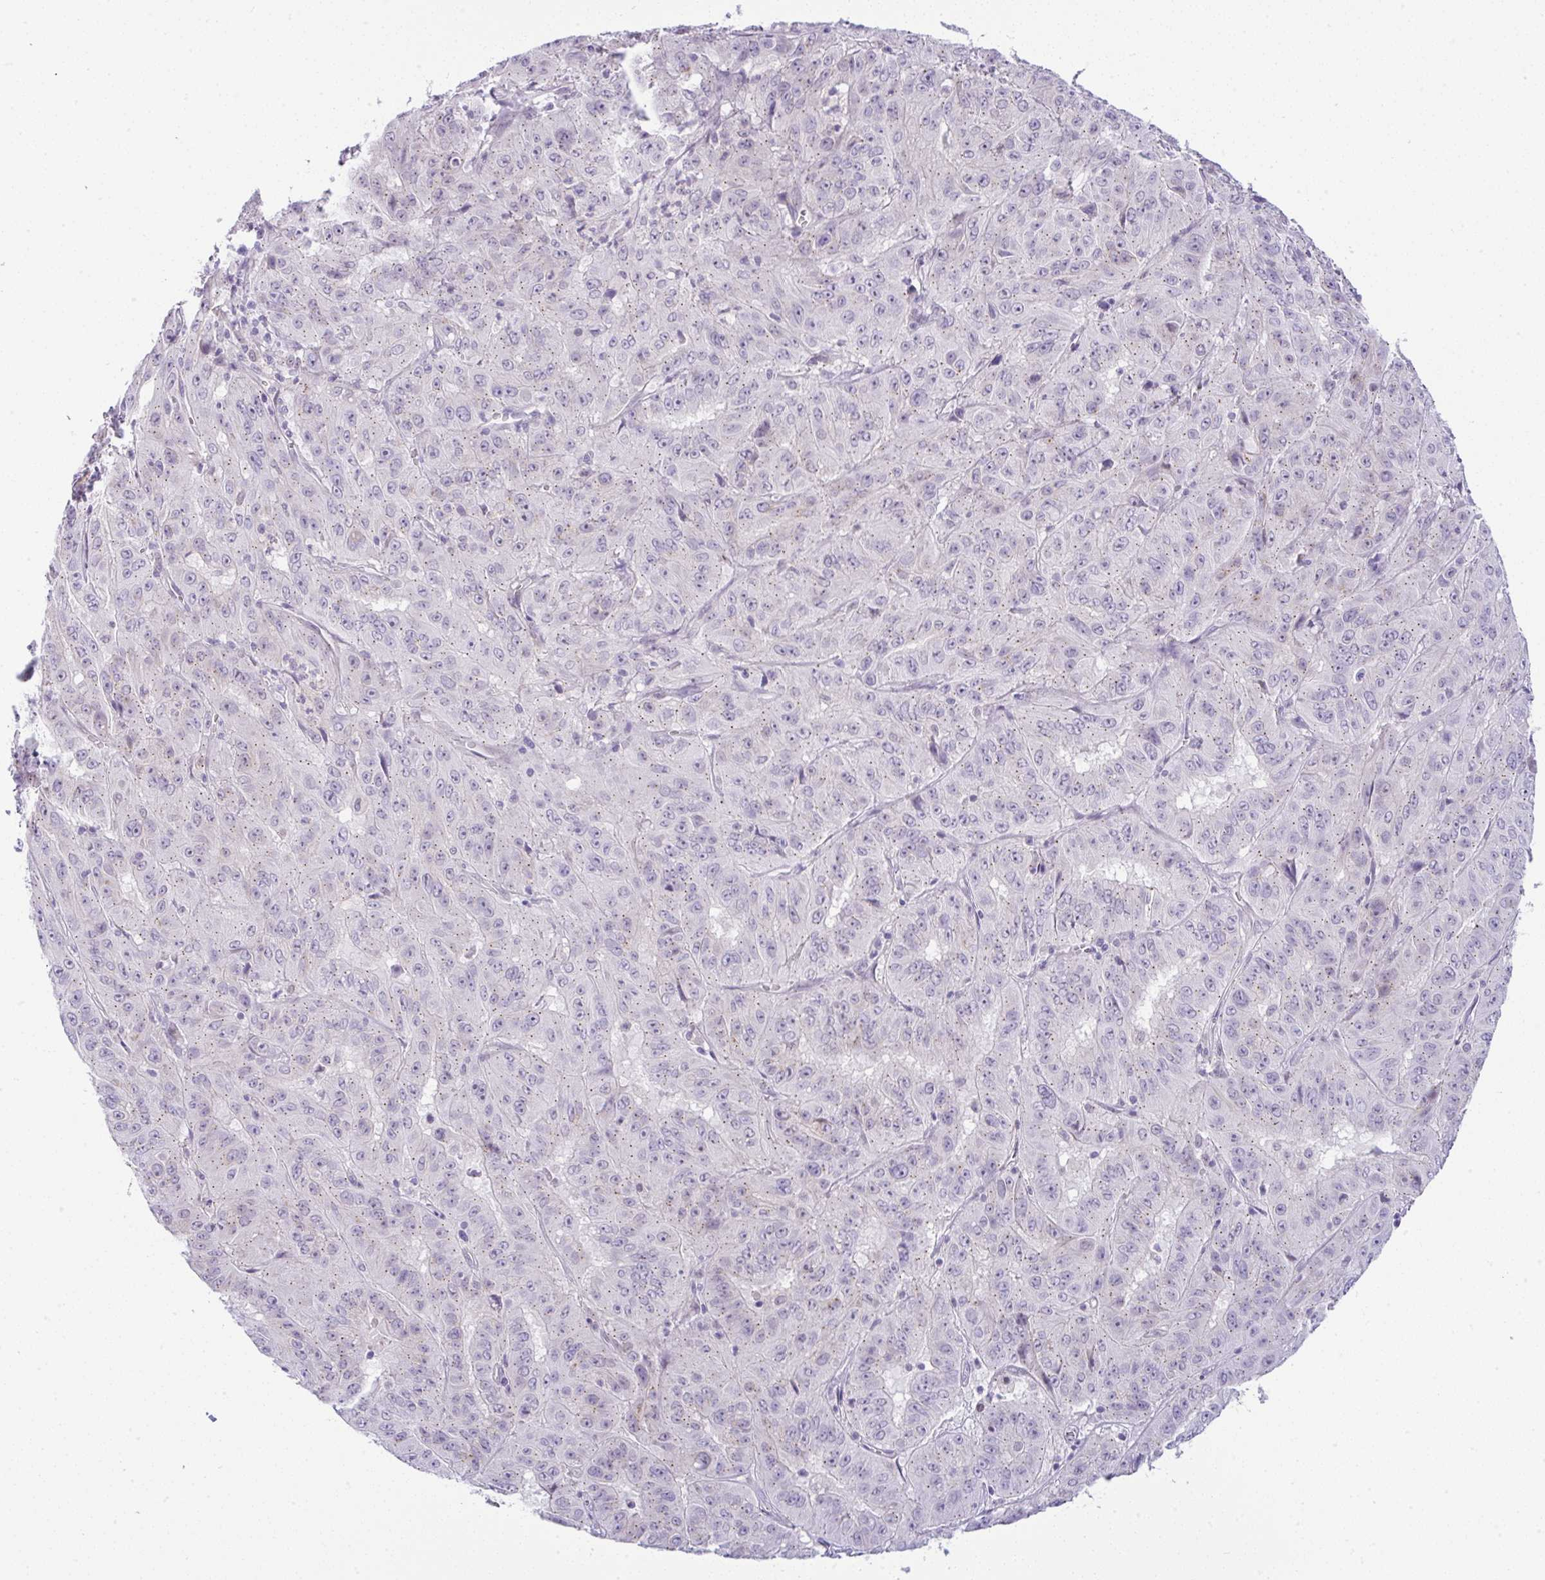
{"staining": {"intensity": "negative", "quantity": "none", "location": "none"}, "tissue": "pancreatic cancer", "cell_type": "Tumor cells", "image_type": "cancer", "snomed": [{"axis": "morphology", "description": "Adenocarcinoma, NOS"}, {"axis": "topography", "description": "Pancreas"}], "caption": "IHC of human pancreatic adenocarcinoma exhibits no positivity in tumor cells.", "gene": "FAM177A1", "patient": {"sex": "male", "age": 63}}